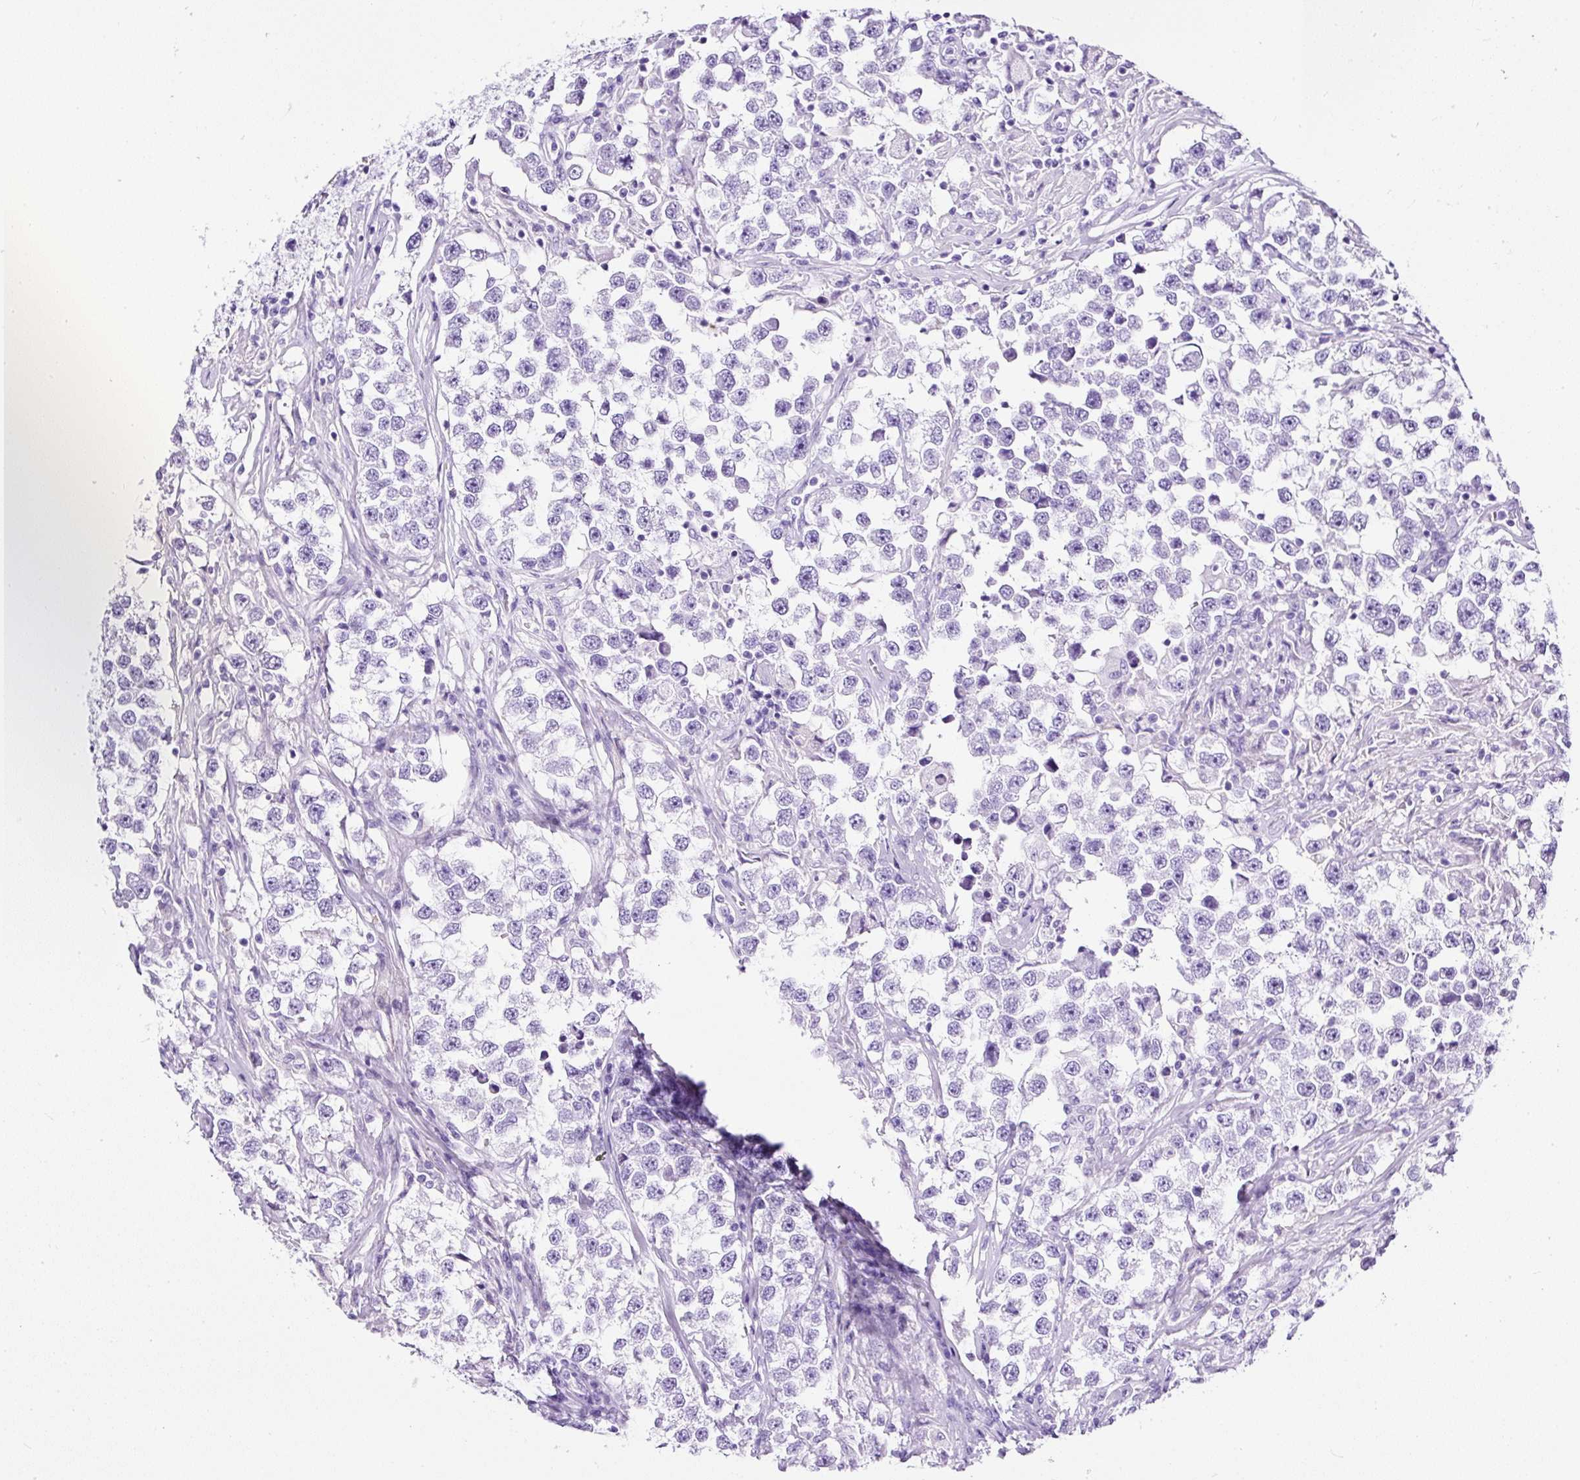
{"staining": {"intensity": "negative", "quantity": "none", "location": "none"}, "tissue": "testis cancer", "cell_type": "Tumor cells", "image_type": "cancer", "snomed": [{"axis": "morphology", "description": "Seminoma, NOS"}, {"axis": "topography", "description": "Testis"}], "caption": "Human testis cancer stained for a protein using IHC demonstrates no staining in tumor cells.", "gene": "NTS", "patient": {"sex": "male", "age": 46}}